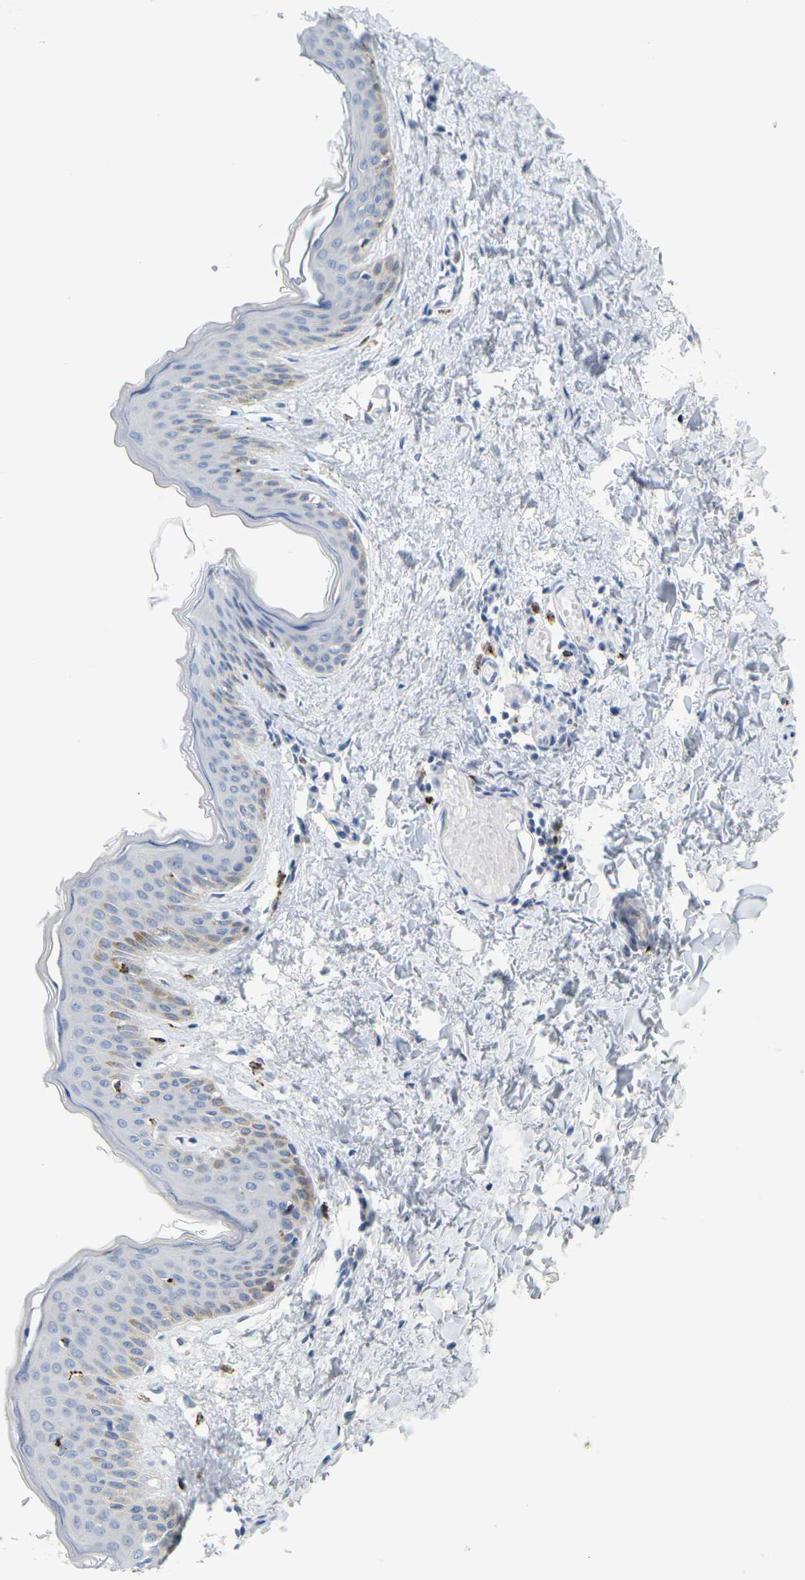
{"staining": {"intensity": "negative", "quantity": "none", "location": "none"}, "tissue": "skin", "cell_type": "Fibroblasts", "image_type": "normal", "snomed": [{"axis": "morphology", "description": "Normal tissue, NOS"}, {"axis": "topography", "description": "Skin"}], "caption": "Immunohistochemical staining of normal human skin exhibits no significant positivity in fibroblasts. (Immunohistochemistry (ihc), brightfield microscopy, high magnification).", "gene": "HLA", "patient": {"sex": "female", "age": 17}}